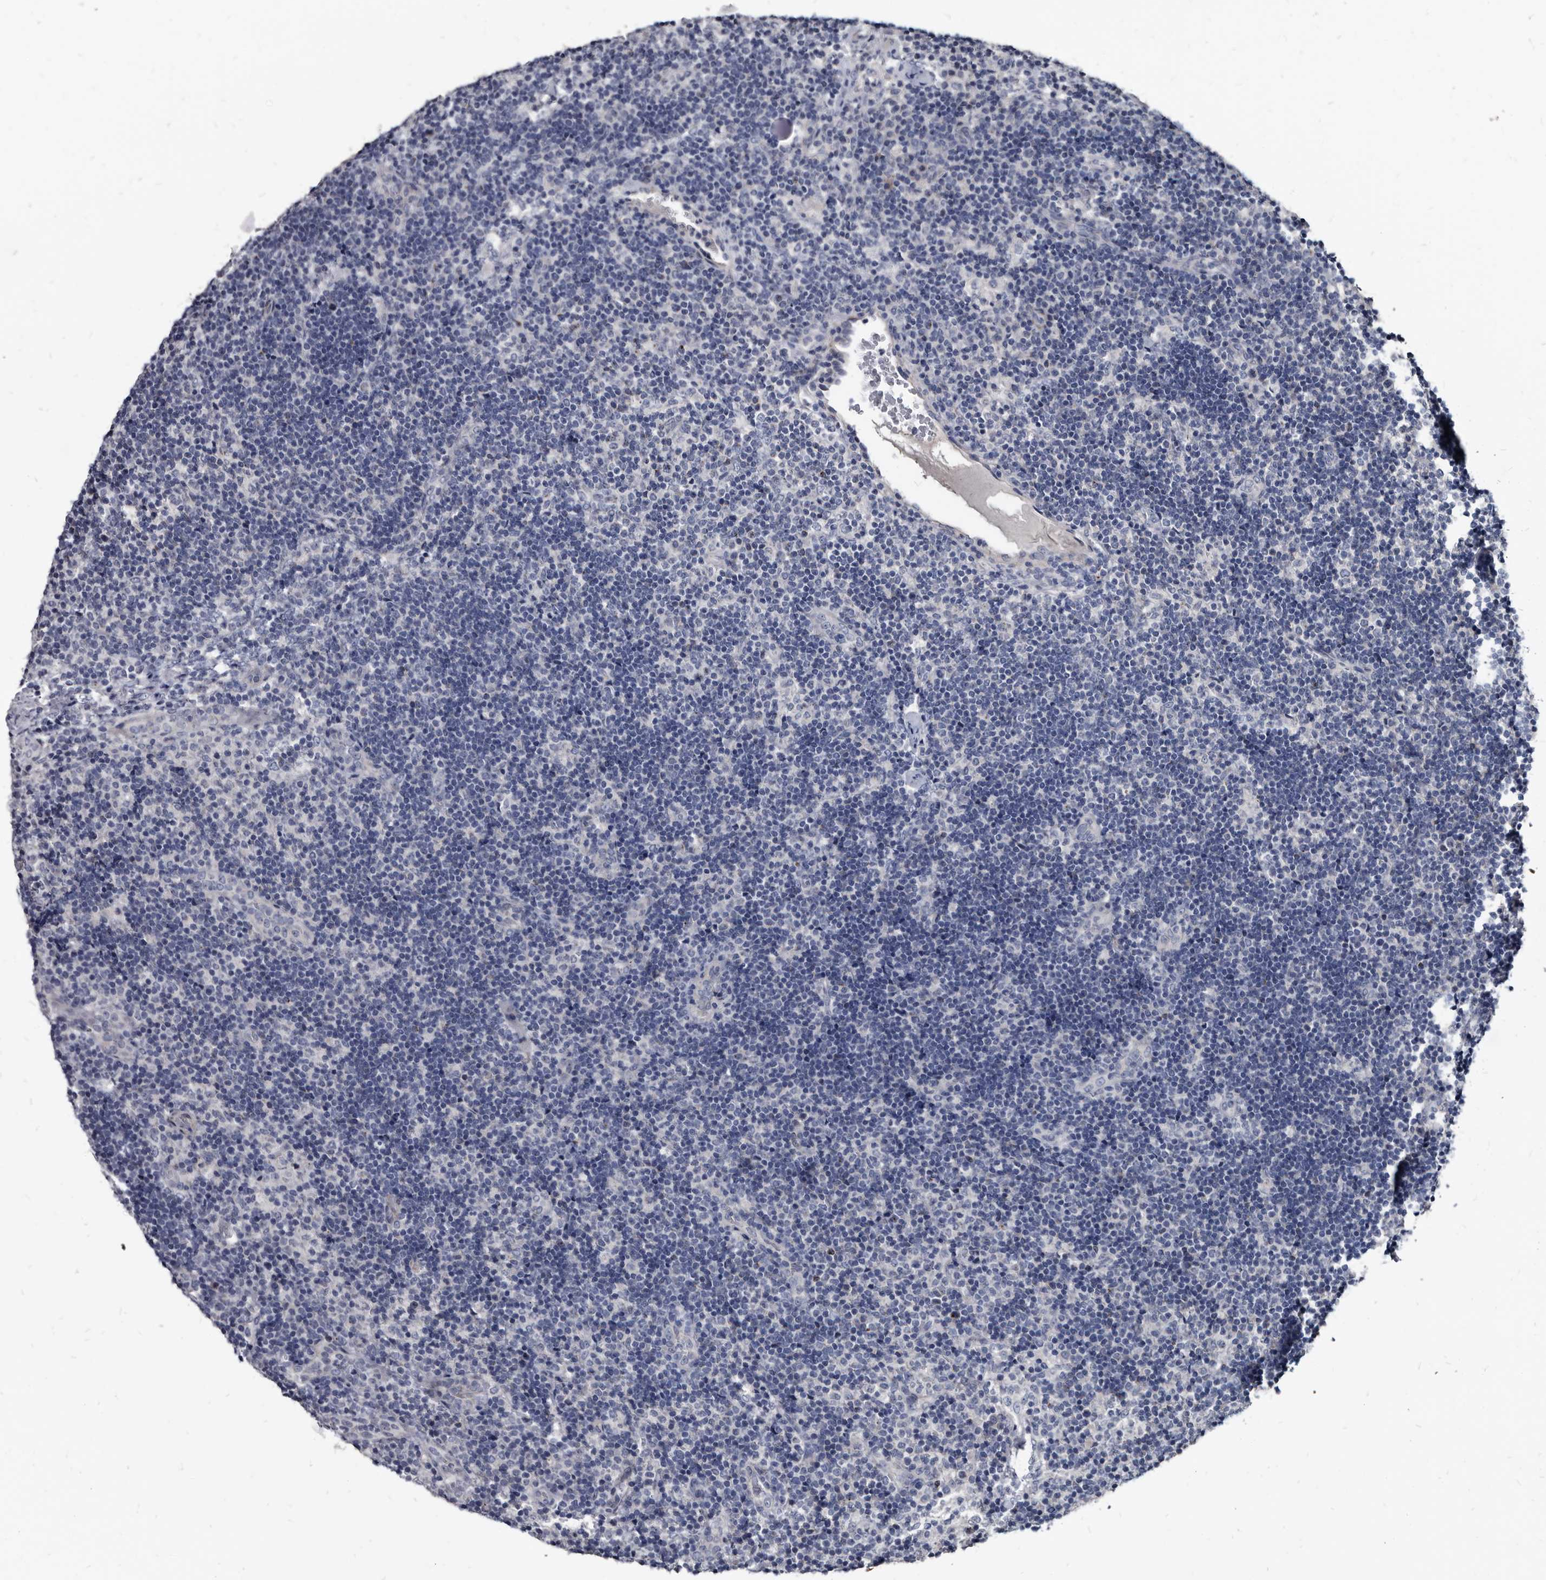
{"staining": {"intensity": "negative", "quantity": "none", "location": "none"}, "tissue": "lymph node", "cell_type": "Germinal center cells", "image_type": "normal", "snomed": [{"axis": "morphology", "description": "Normal tissue, NOS"}, {"axis": "topography", "description": "Lymph node"}], "caption": "A high-resolution photomicrograph shows immunohistochemistry (IHC) staining of normal lymph node, which displays no significant positivity in germinal center cells.", "gene": "PRSS8", "patient": {"sex": "female", "age": 22}}